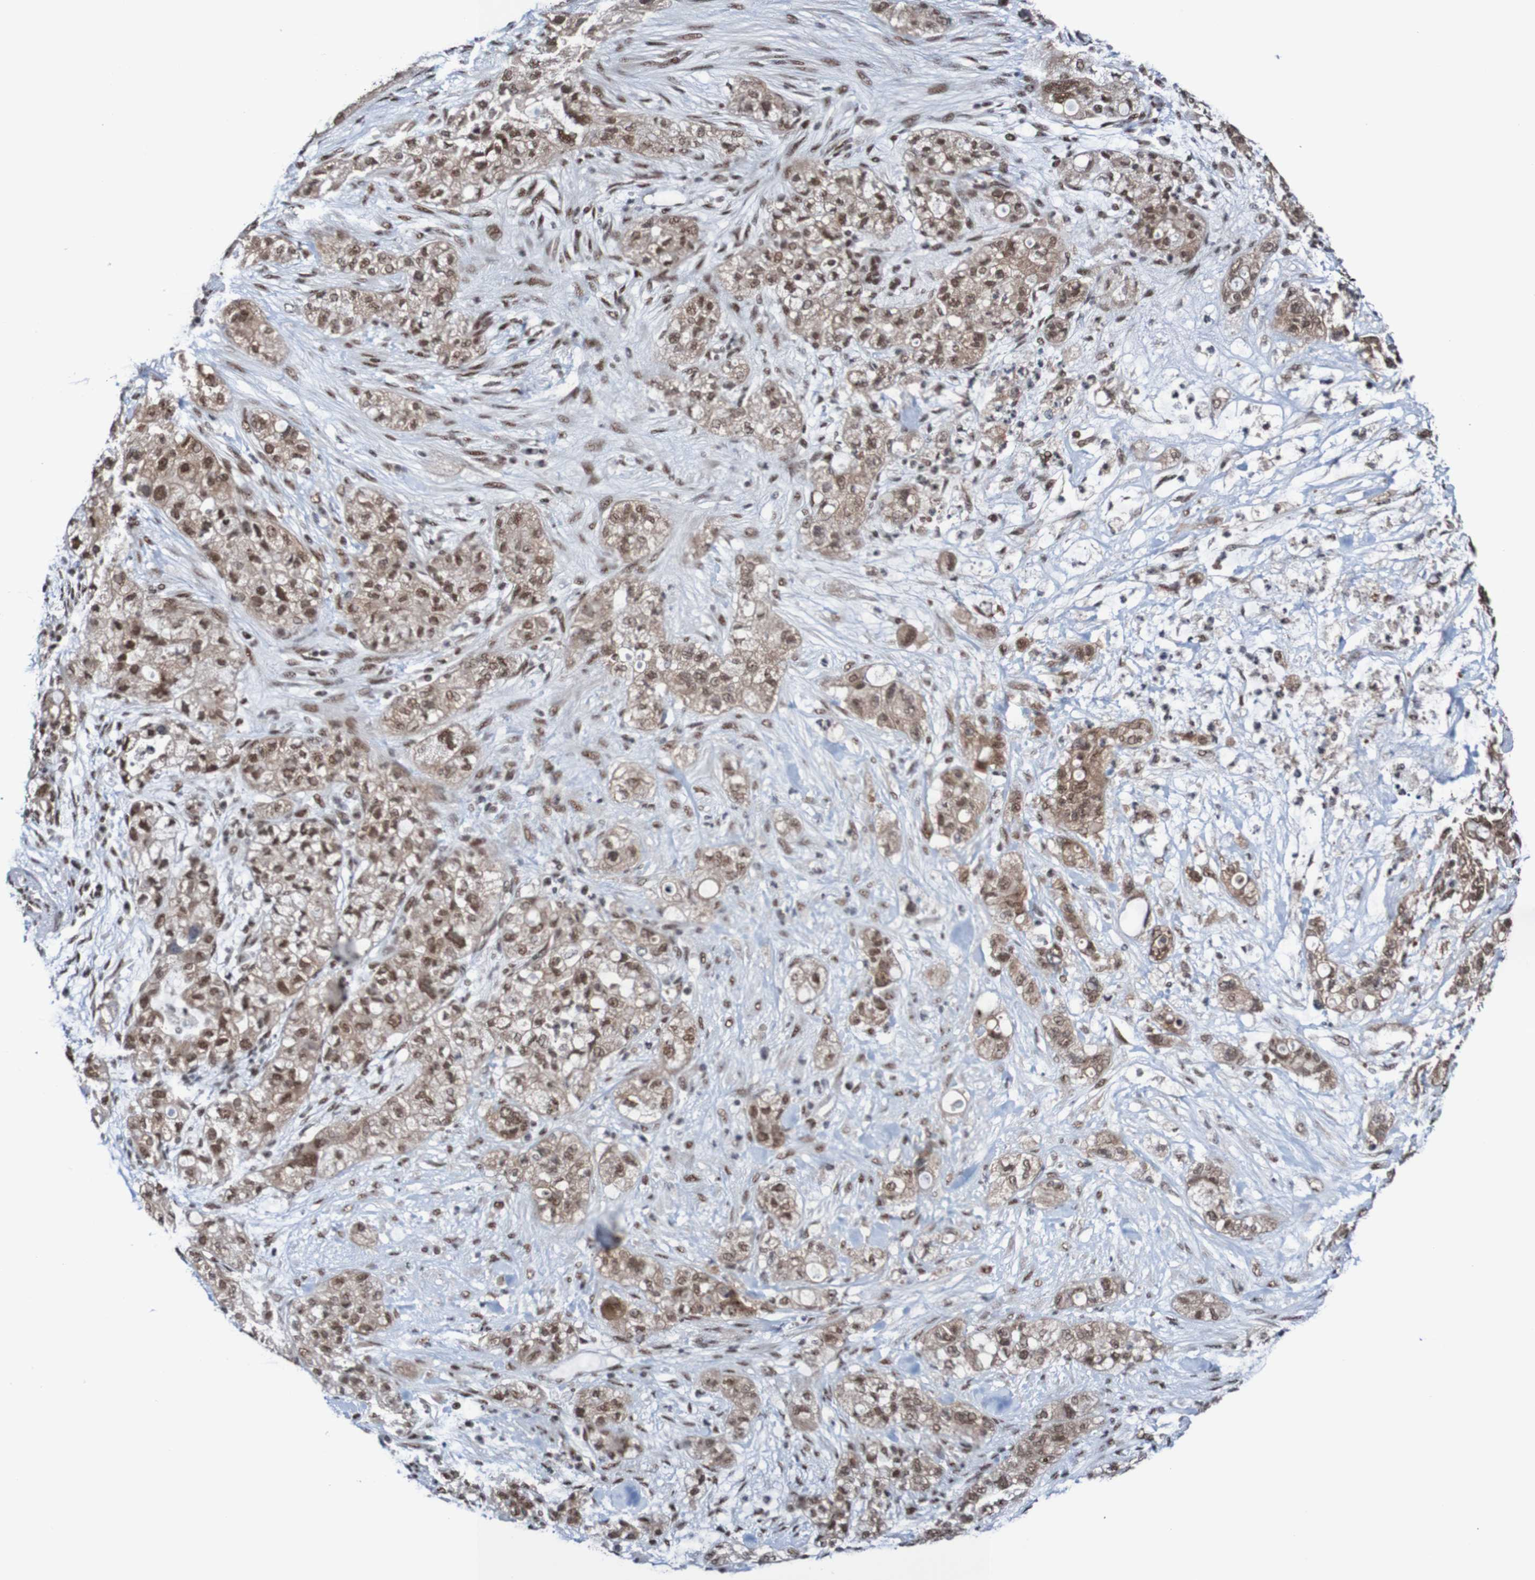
{"staining": {"intensity": "moderate", "quantity": ">75%", "location": "cytoplasmic/membranous,nuclear"}, "tissue": "pancreatic cancer", "cell_type": "Tumor cells", "image_type": "cancer", "snomed": [{"axis": "morphology", "description": "Adenocarcinoma, NOS"}, {"axis": "topography", "description": "Pancreas"}], "caption": "Tumor cells reveal moderate cytoplasmic/membranous and nuclear positivity in approximately >75% of cells in pancreatic cancer (adenocarcinoma).", "gene": "CDC5L", "patient": {"sex": "female", "age": 78}}